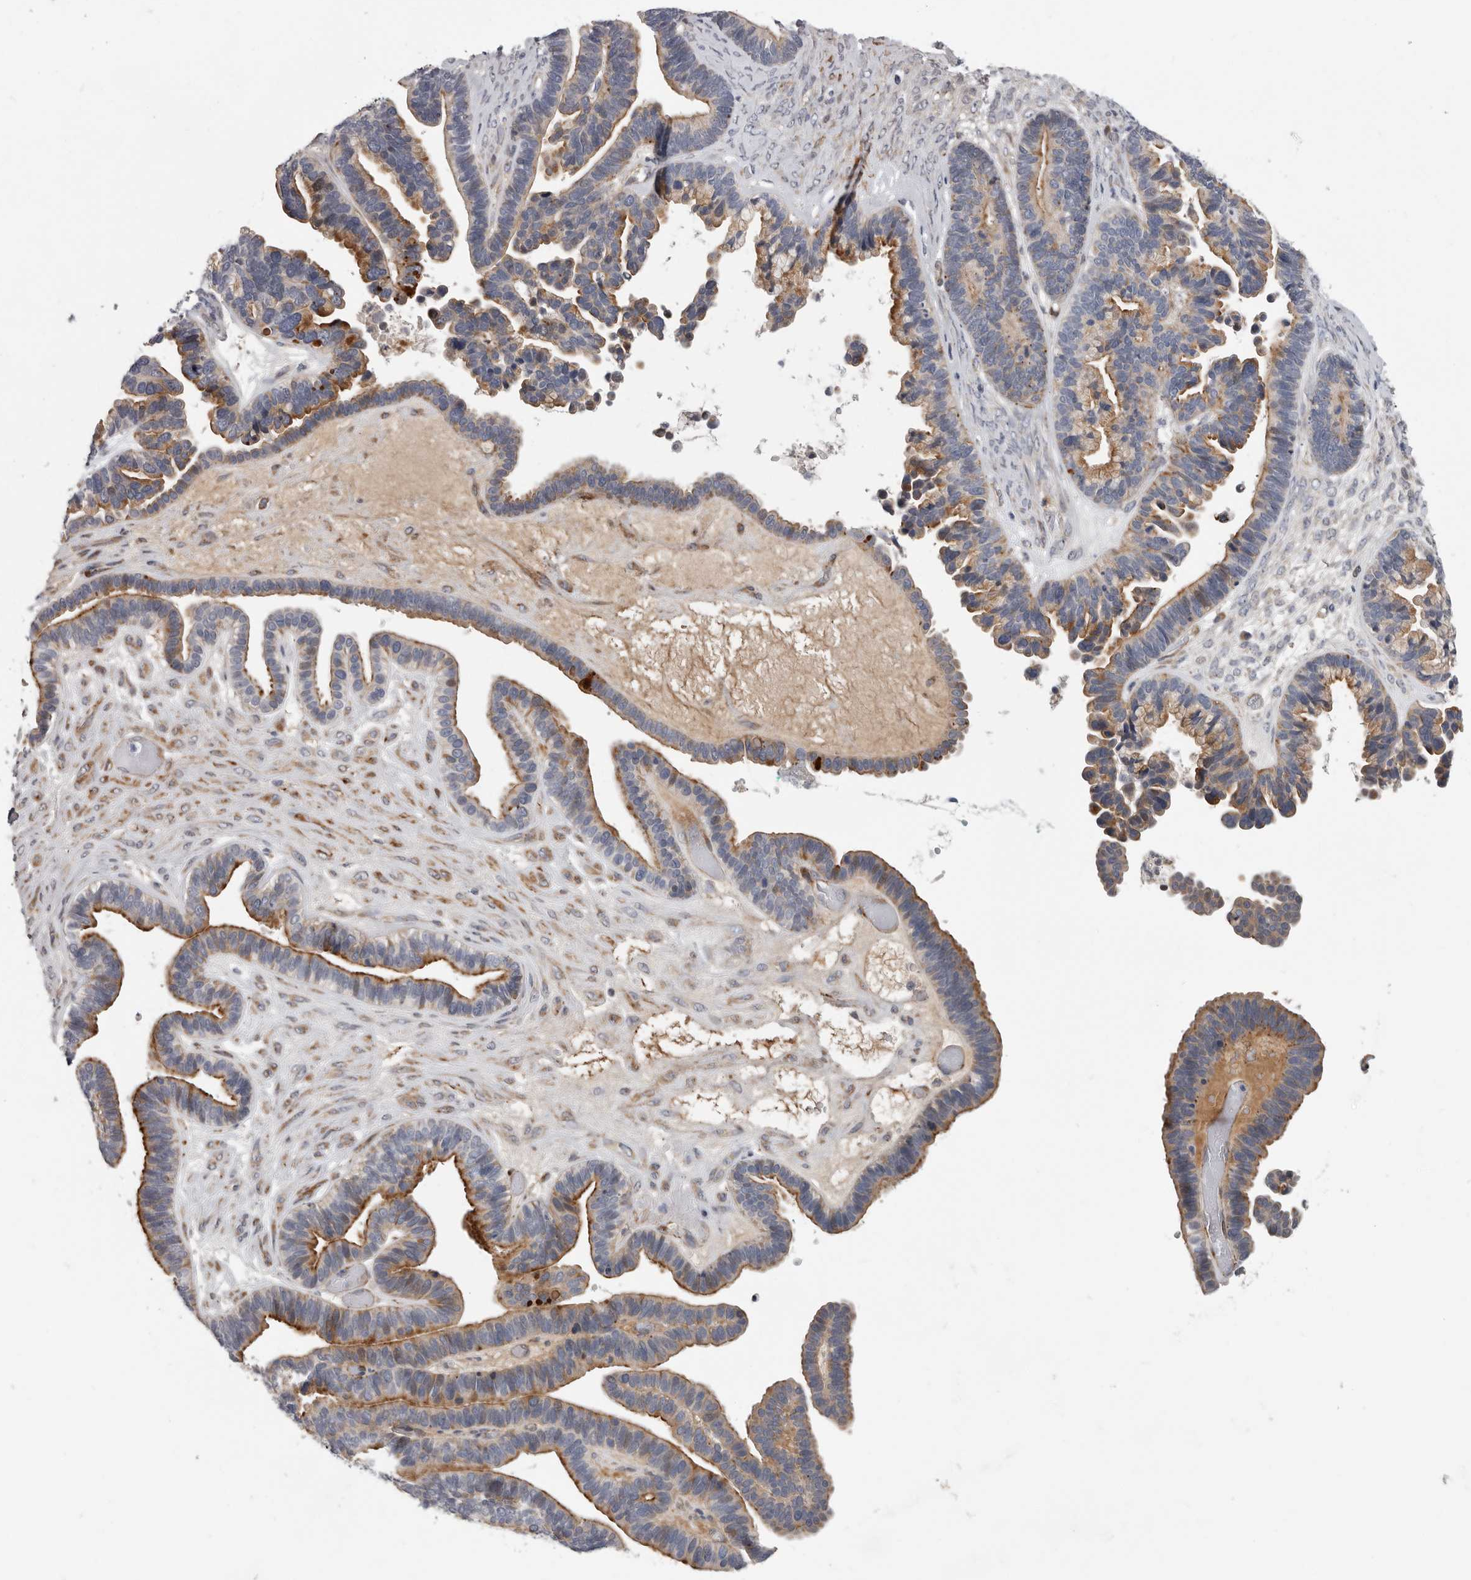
{"staining": {"intensity": "moderate", "quantity": ">75%", "location": "cytoplasmic/membranous"}, "tissue": "ovarian cancer", "cell_type": "Tumor cells", "image_type": "cancer", "snomed": [{"axis": "morphology", "description": "Cystadenocarcinoma, serous, NOS"}, {"axis": "topography", "description": "Ovary"}], "caption": "Ovarian cancer (serous cystadenocarcinoma) stained for a protein exhibits moderate cytoplasmic/membranous positivity in tumor cells.", "gene": "ATXN3L", "patient": {"sex": "female", "age": 56}}